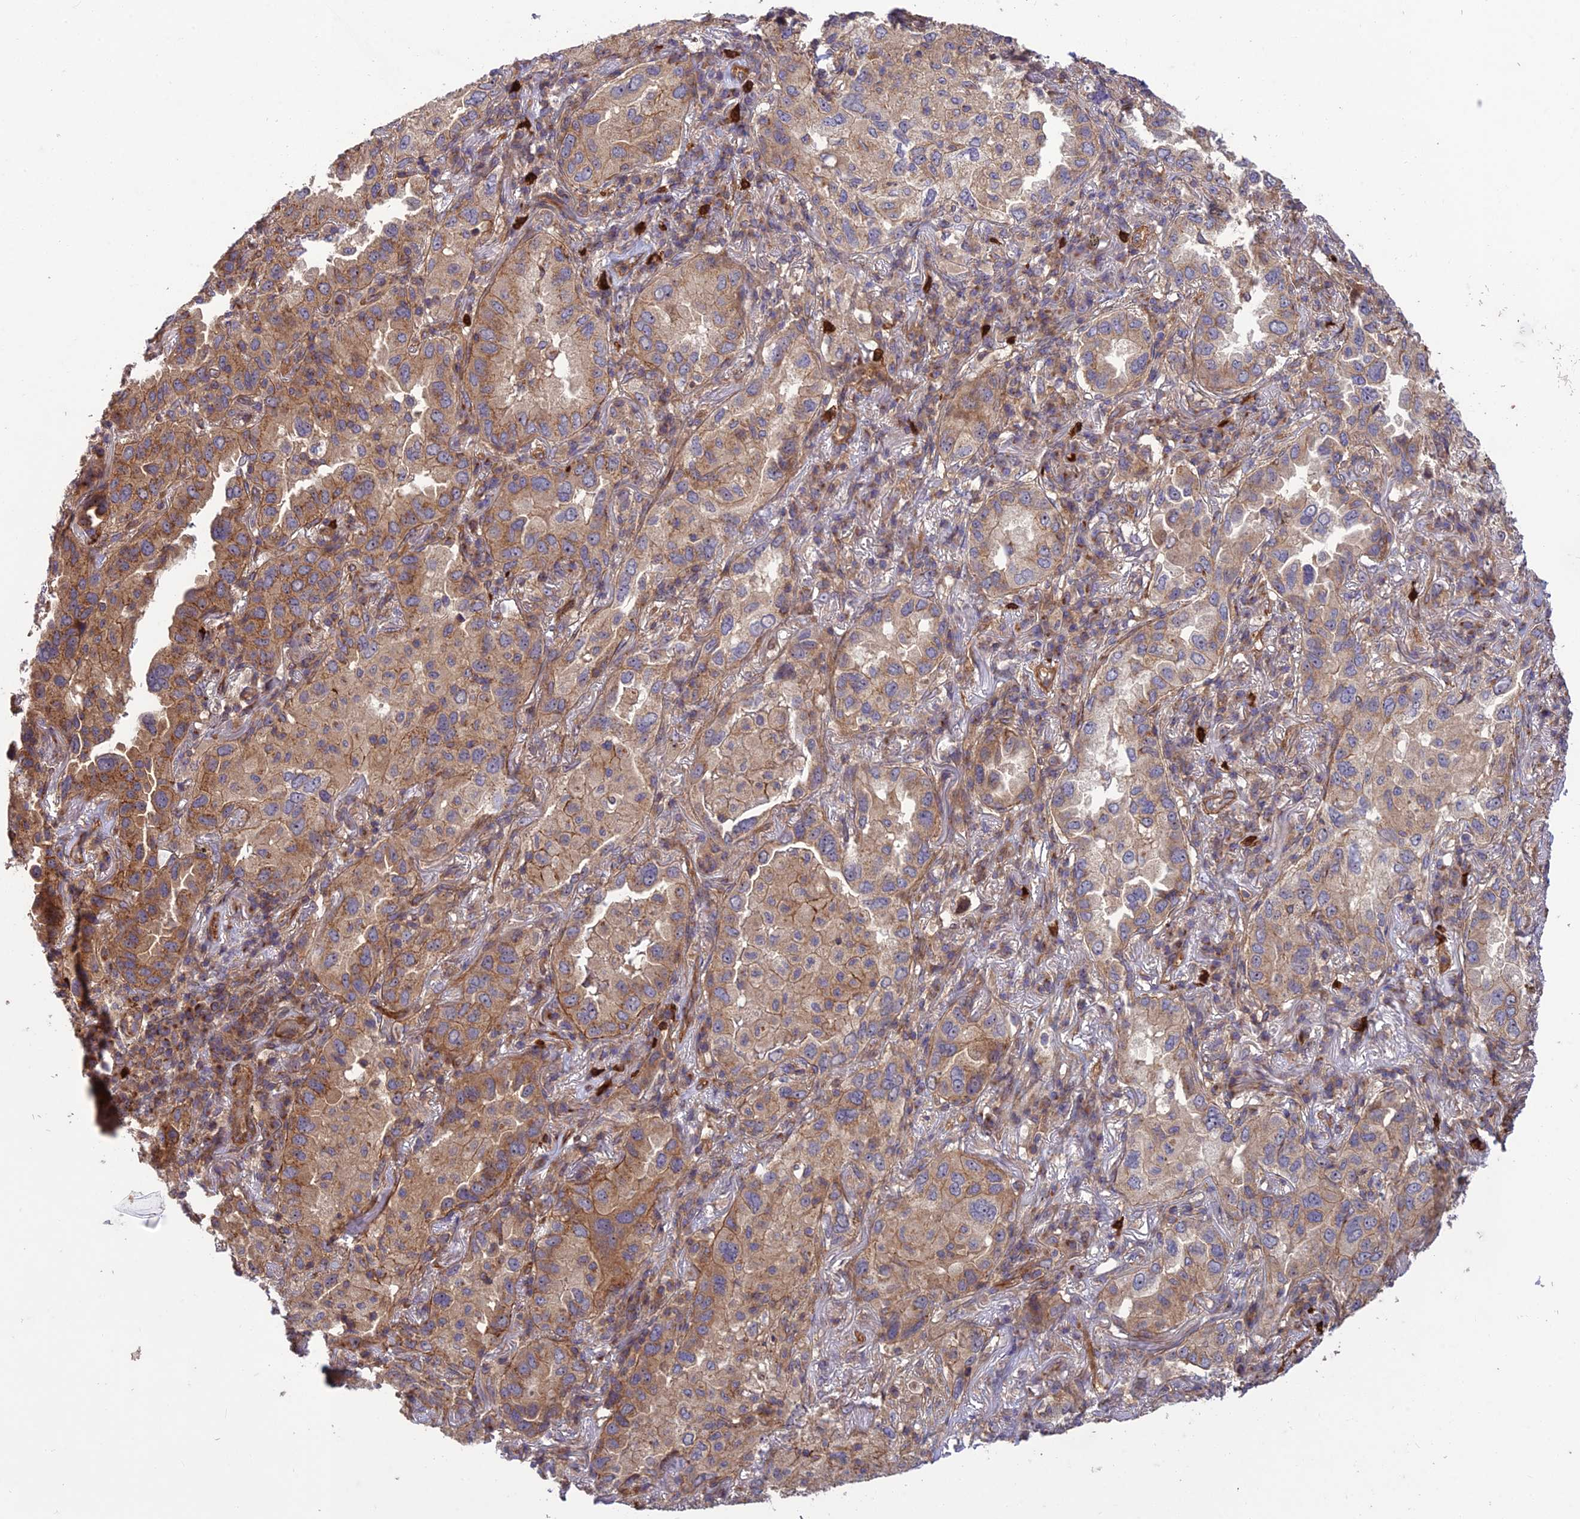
{"staining": {"intensity": "moderate", "quantity": ">75%", "location": "cytoplasmic/membranous"}, "tissue": "lung cancer", "cell_type": "Tumor cells", "image_type": "cancer", "snomed": [{"axis": "morphology", "description": "Adenocarcinoma, NOS"}, {"axis": "topography", "description": "Lung"}], "caption": "Lung cancer (adenocarcinoma) stained with a brown dye exhibits moderate cytoplasmic/membranous positive expression in about >75% of tumor cells.", "gene": "TMEM131L", "patient": {"sex": "female", "age": 69}}